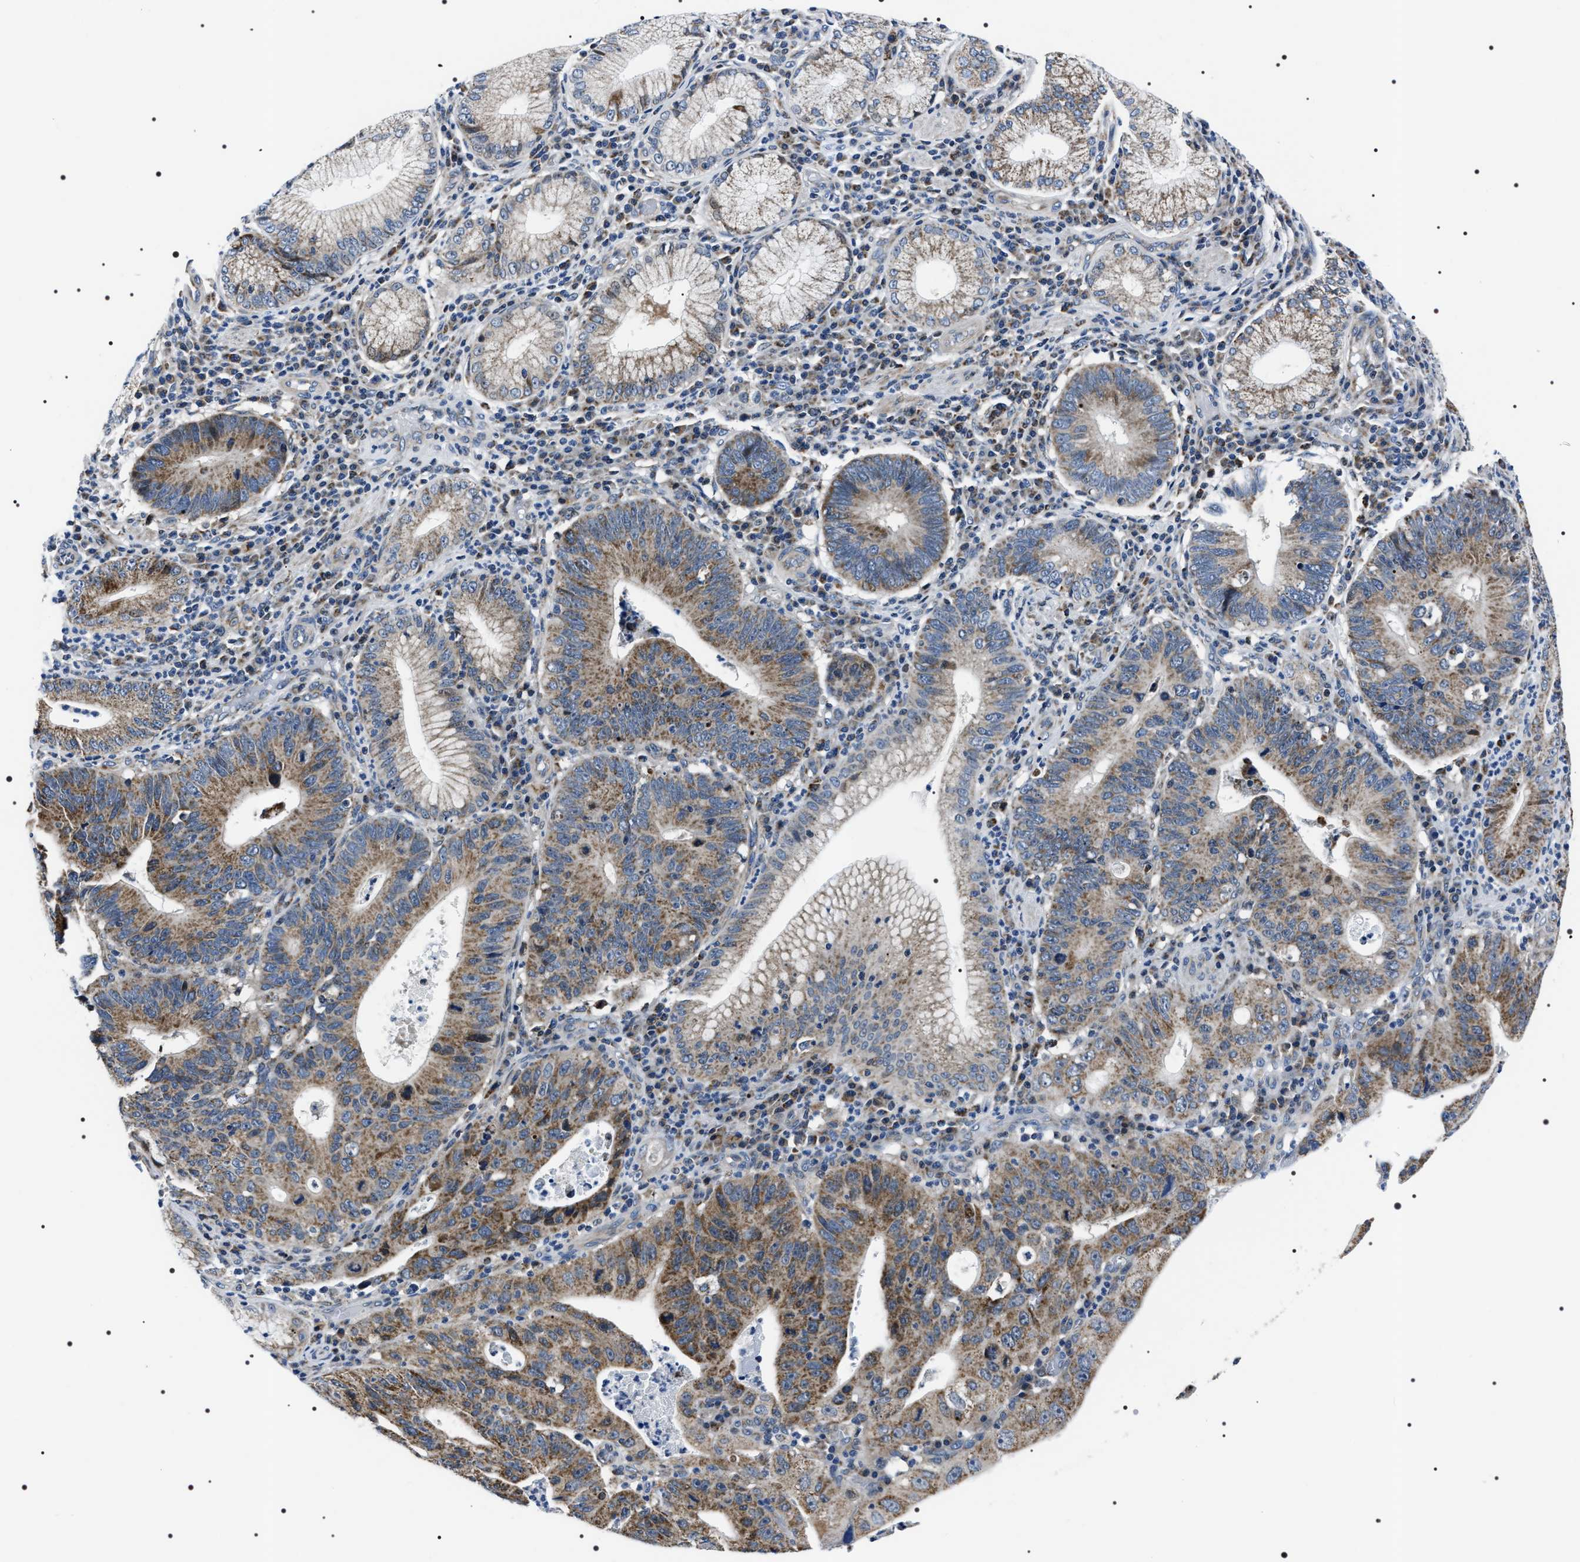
{"staining": {"intensity": "moderate", "quantity": ">75%", "location": "cytoplasmic/membranous"}, "tissue": "stomach cancer", "cell_type": "Tumor cells", "image_type": "cancer", "snomed": [{"axis": "morphology", "description": "Adenocarcinoma, NOS"}, {"axis": "topography", "description": "Stomach"}], "caption": "Moderate cytoplasmic/membranous protein positivity is identified in approximately >75% of tumor cells in stomach cancer (adenocarcinoma).", "gene": "NTMT1", "patient": {"sex": "male", "age": 59}}